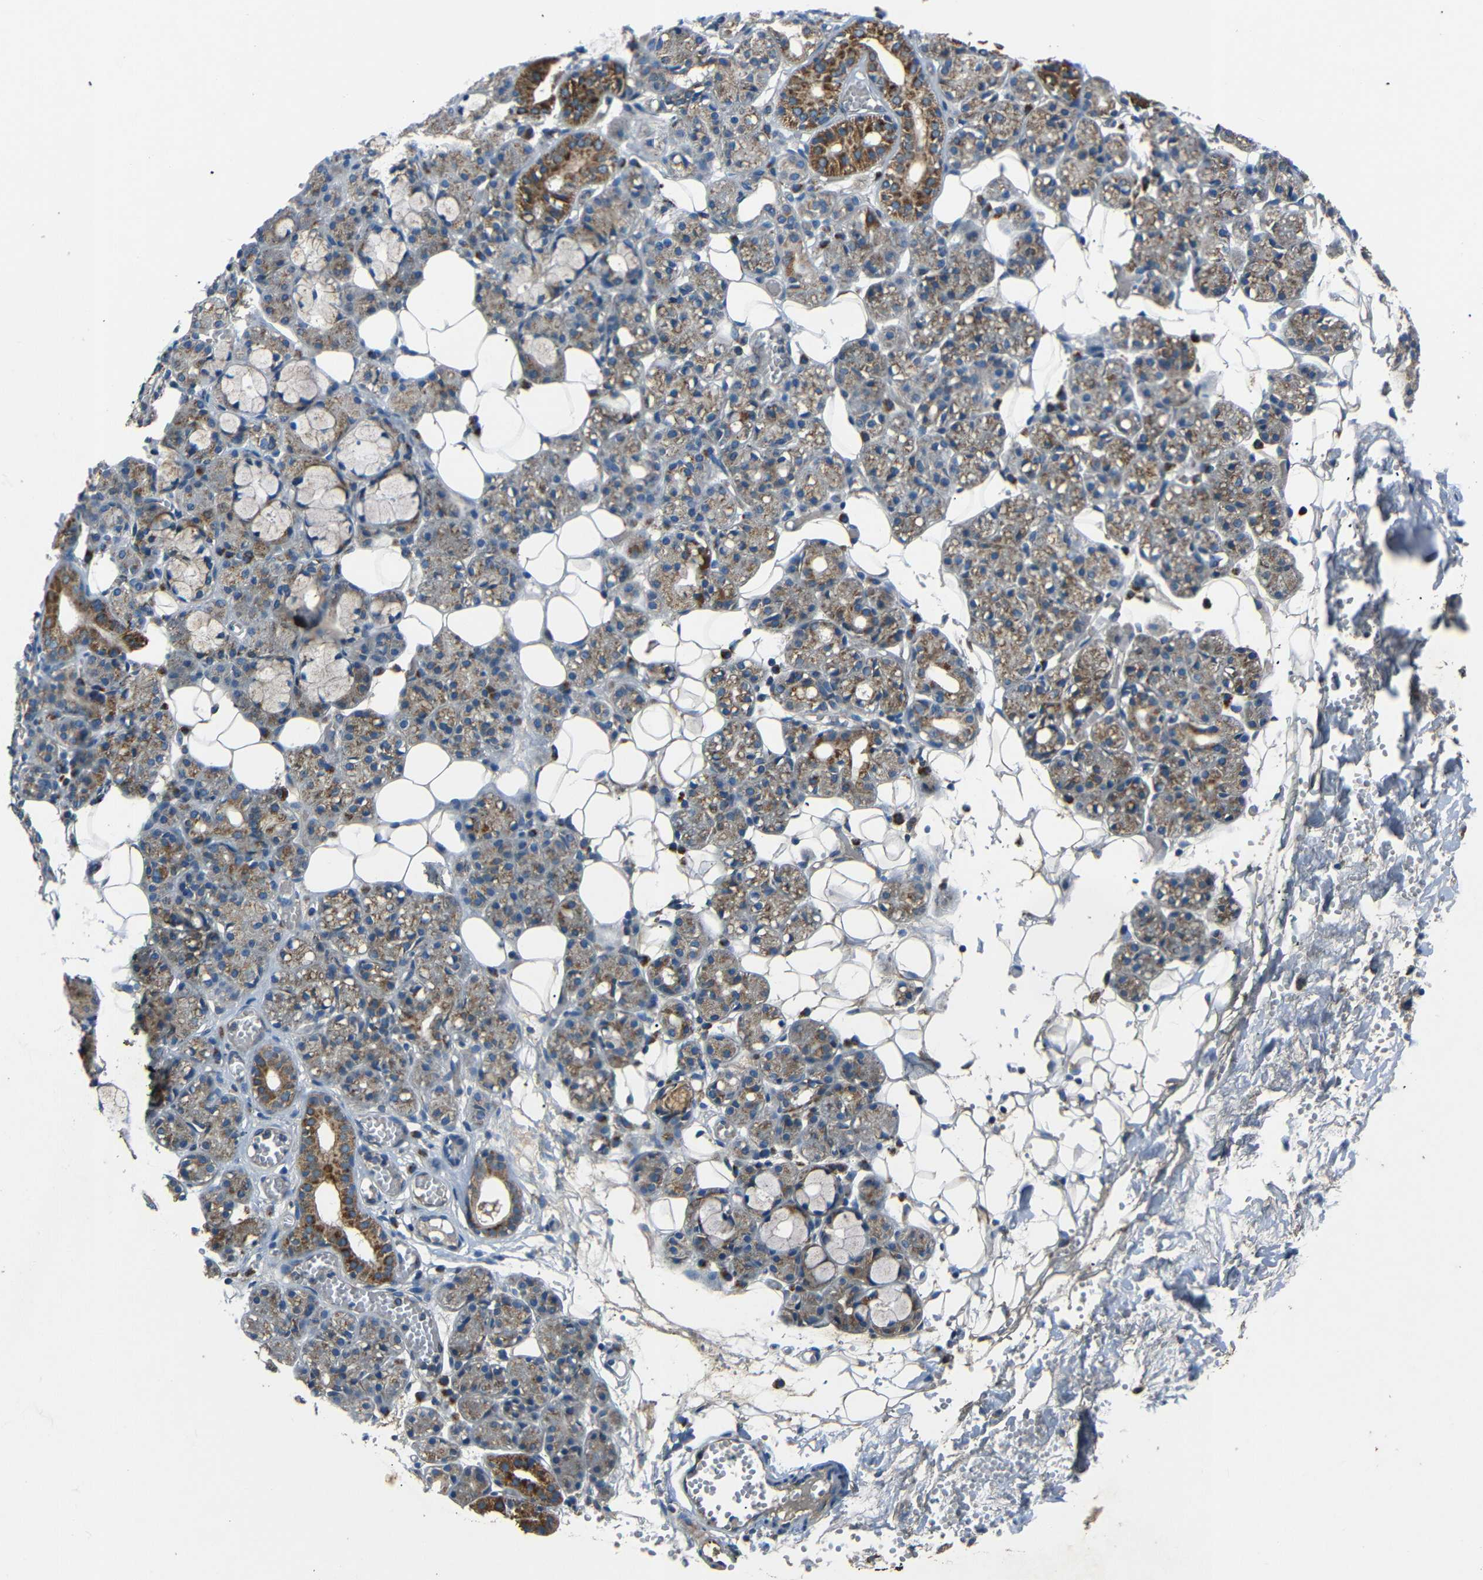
{"staining": {"intensity": "moderate", "quantity": ">75%", "location": "cytoplasmic/membranous"}, "tissue": "salivary gland", "cell_type": "Glandular cells", "image_type": "normal", "snomed": [{"axis": "morphology", "description": "Normal tissue, NOS"}, {"axis": "topography", "description": "Salivary gland"}], "caption": "Salivary gland stained for a protein (brown) demonstrates moderate cytoplasmic/membranous positive expression in approximately >75% of glandular cells.", "gene": "NETO2", "patient": {"sex": "male", "age": 63}}